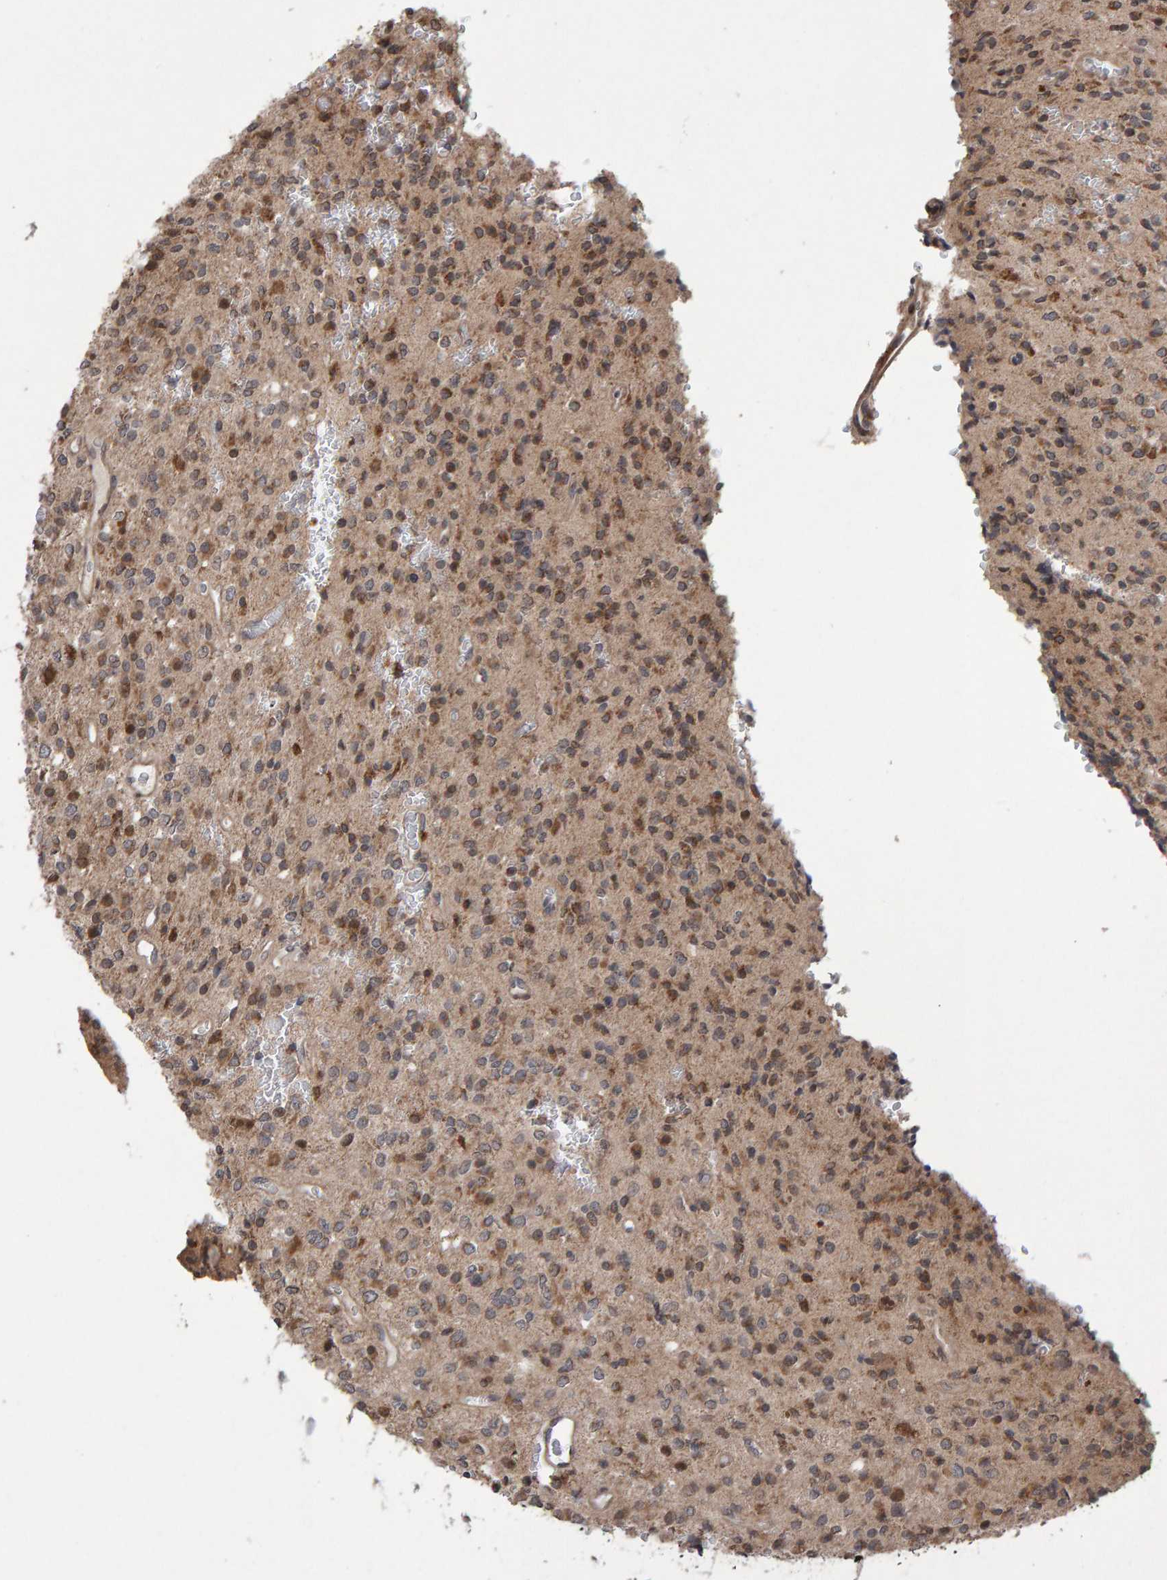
{"staining": {"intensity": "moderate", "quantity": ">75%", "location": "cytoplasmic/membranous"}, "tissue": "glioma", "cell_type": "Tumor cells", "image_type": "cancer", "snomed": [{"axis": "morphology", "description": "Glioma, malignant, High grade"}, {"axis": "topography", "description": "Brain"}], "caption": "This is an image of IHC staining of glioma, which shows moderate staining in the cytoplasmic/membranous of tumor cells.", "gene": "PECR", "patient": {"sex": "male", "age": 34}}